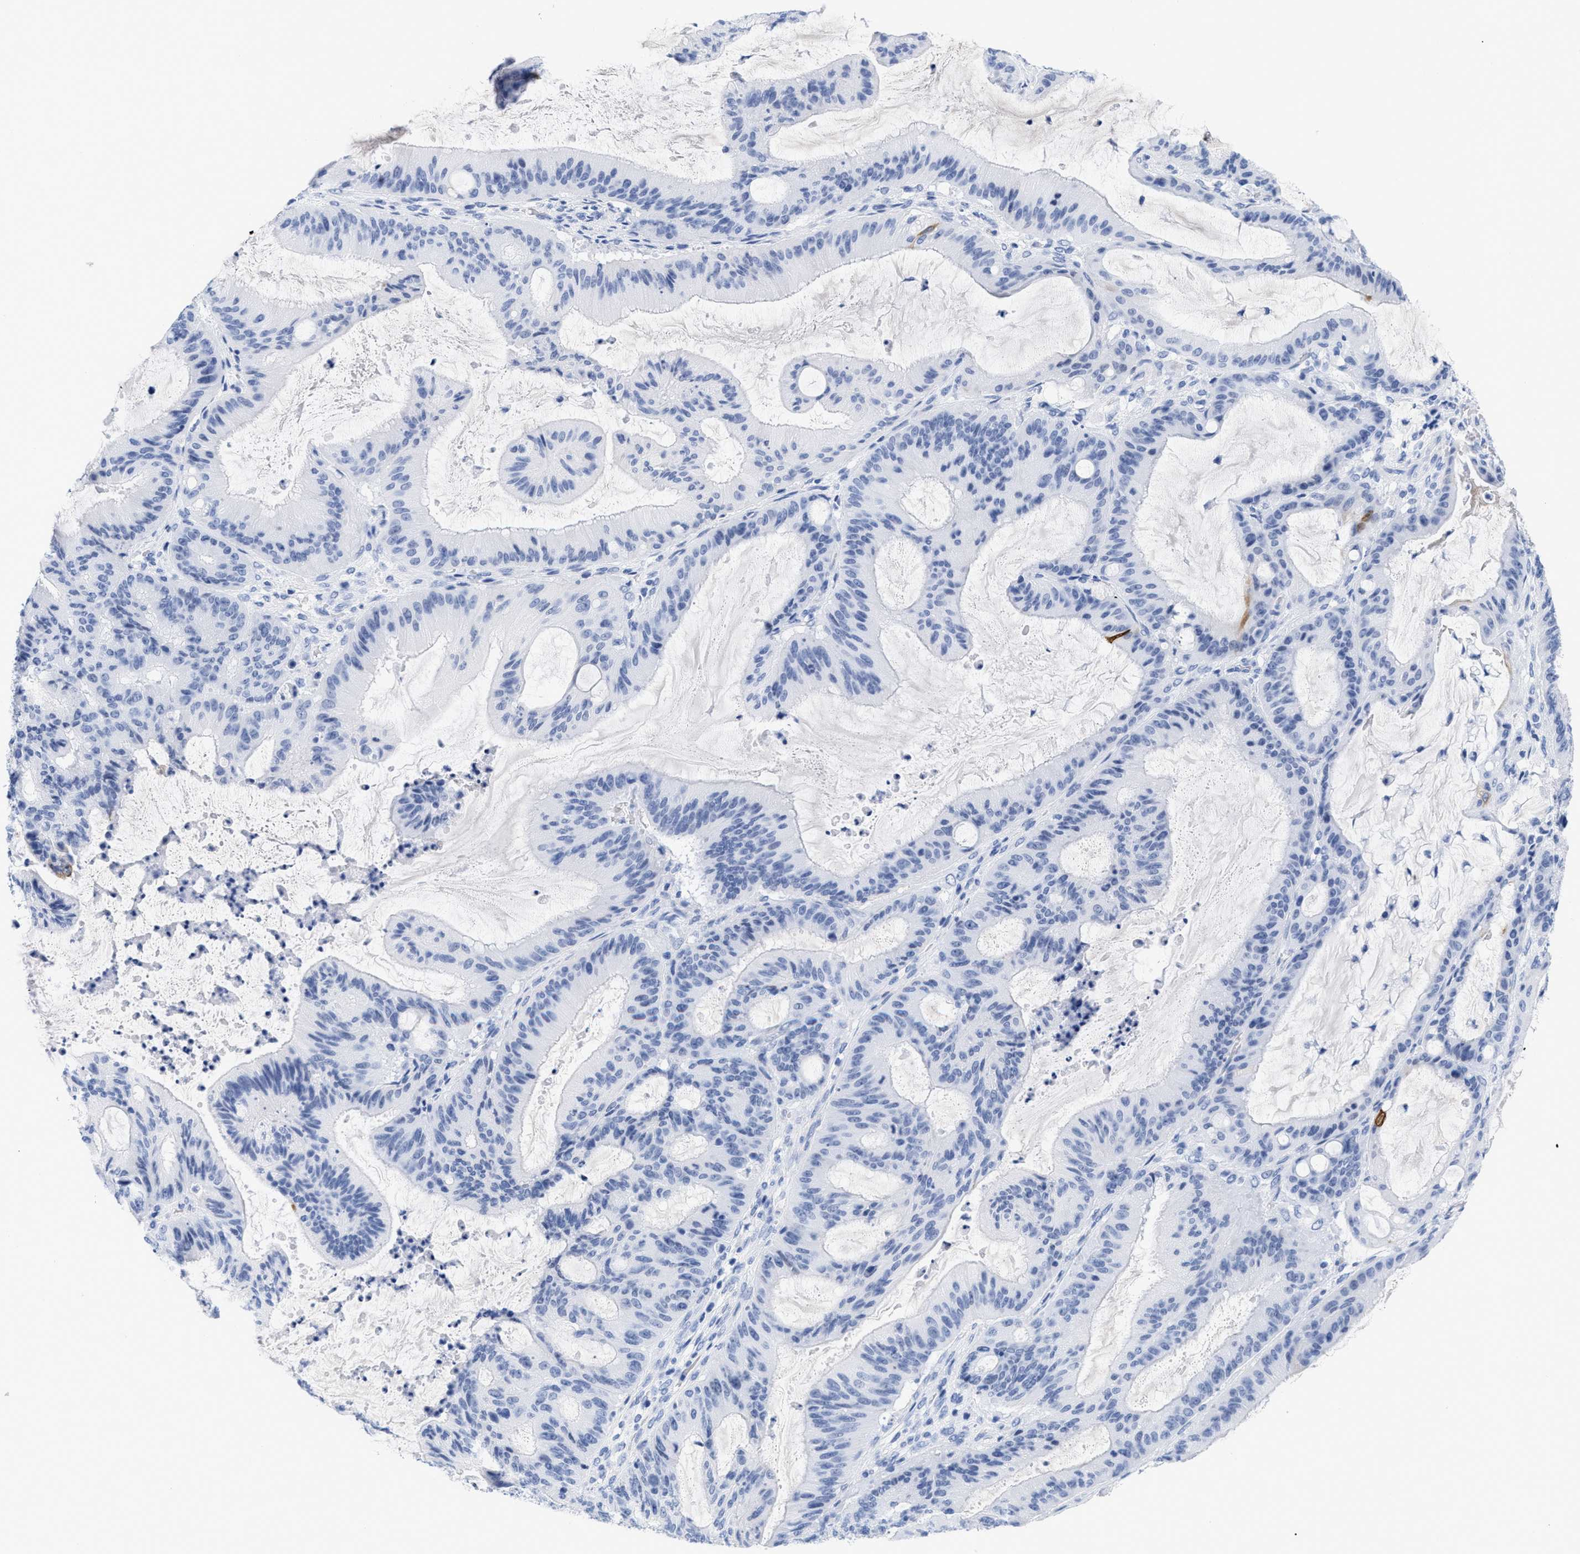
{"staining": {"intensity": "negative", "quantity": "none", "location": "none"}, "tissue": "liver cancer", "cell_type": "Tumor cells", "image_type": "cancer", "snomed": [{"axis": "morphology", "description": "Normal tissue, NOS"}, {"axis": "morphology", "description": "Cholangiocarcinoma"}, {"axis": "topography", "description": "Liver"}, {"axis": "topography", "description": "Peripheral nerve tissue"}], "caption": "Immunohistochemistry (IHC) of human liver cholangiocarcinoma reveals no positivity in tumor cells.", "gene": "DUSP26", "patient": {"sex": "female", "age": 73}}